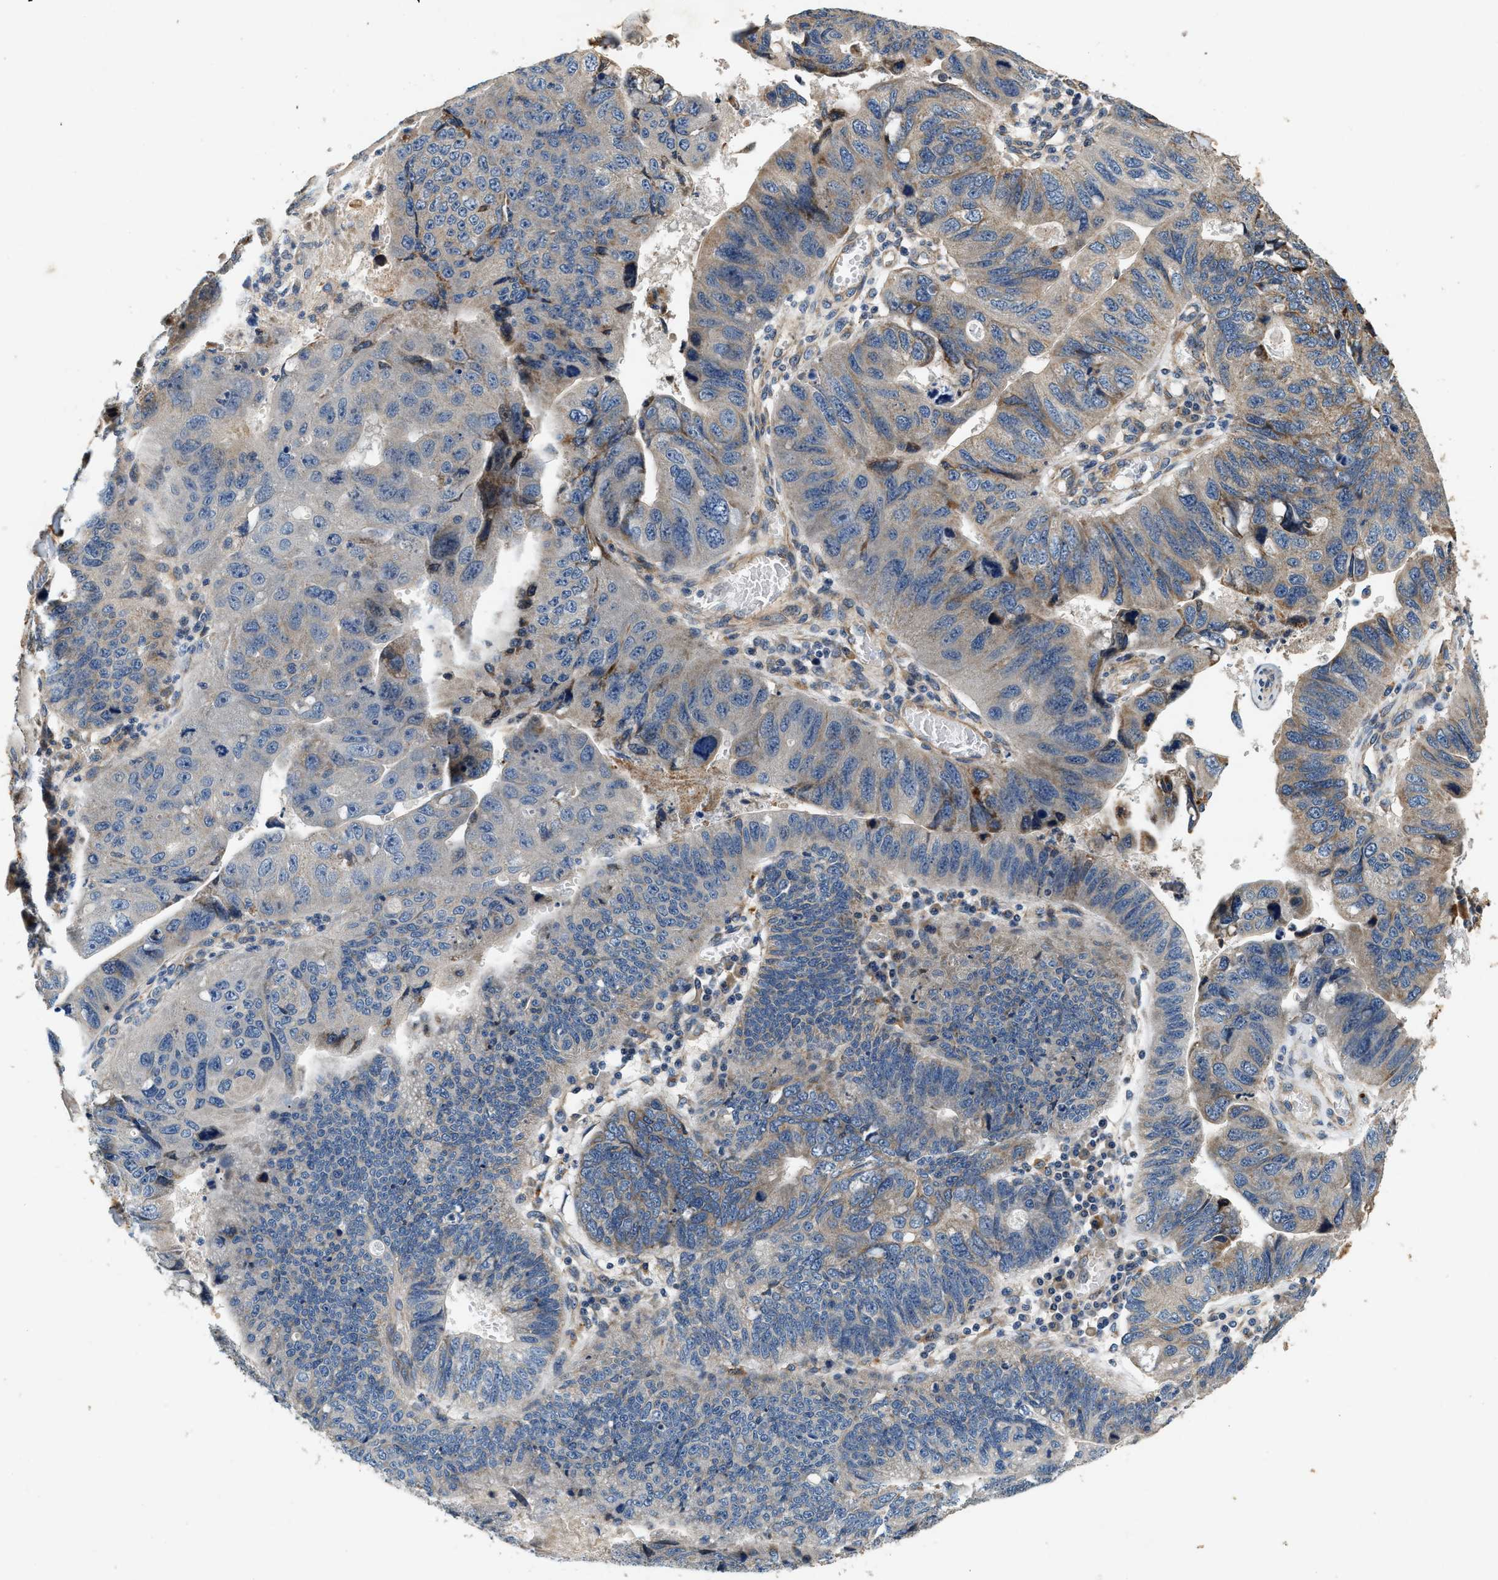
{"staining": {"intensity": "moderate", "quantity": "<25%", "location": "cytoplasmic/membranous"}, "tissue": "stomach cancer", "cell_type": "Tumor cells", "image_type": "cancer", "snomed": [{"axis": "morphology", "description": "Adenocarcinoma, NOS"}, {"axis": "topography", "description": "Stomach"}], "caption": "Brown immunohistochemical staining in human stomach cancer reveals moderate cytoplasmic/membranous staining in approximately <25% of tumor cells.", "gene": "DUSP10", "patient": {"sex": "male", "age": 59}}